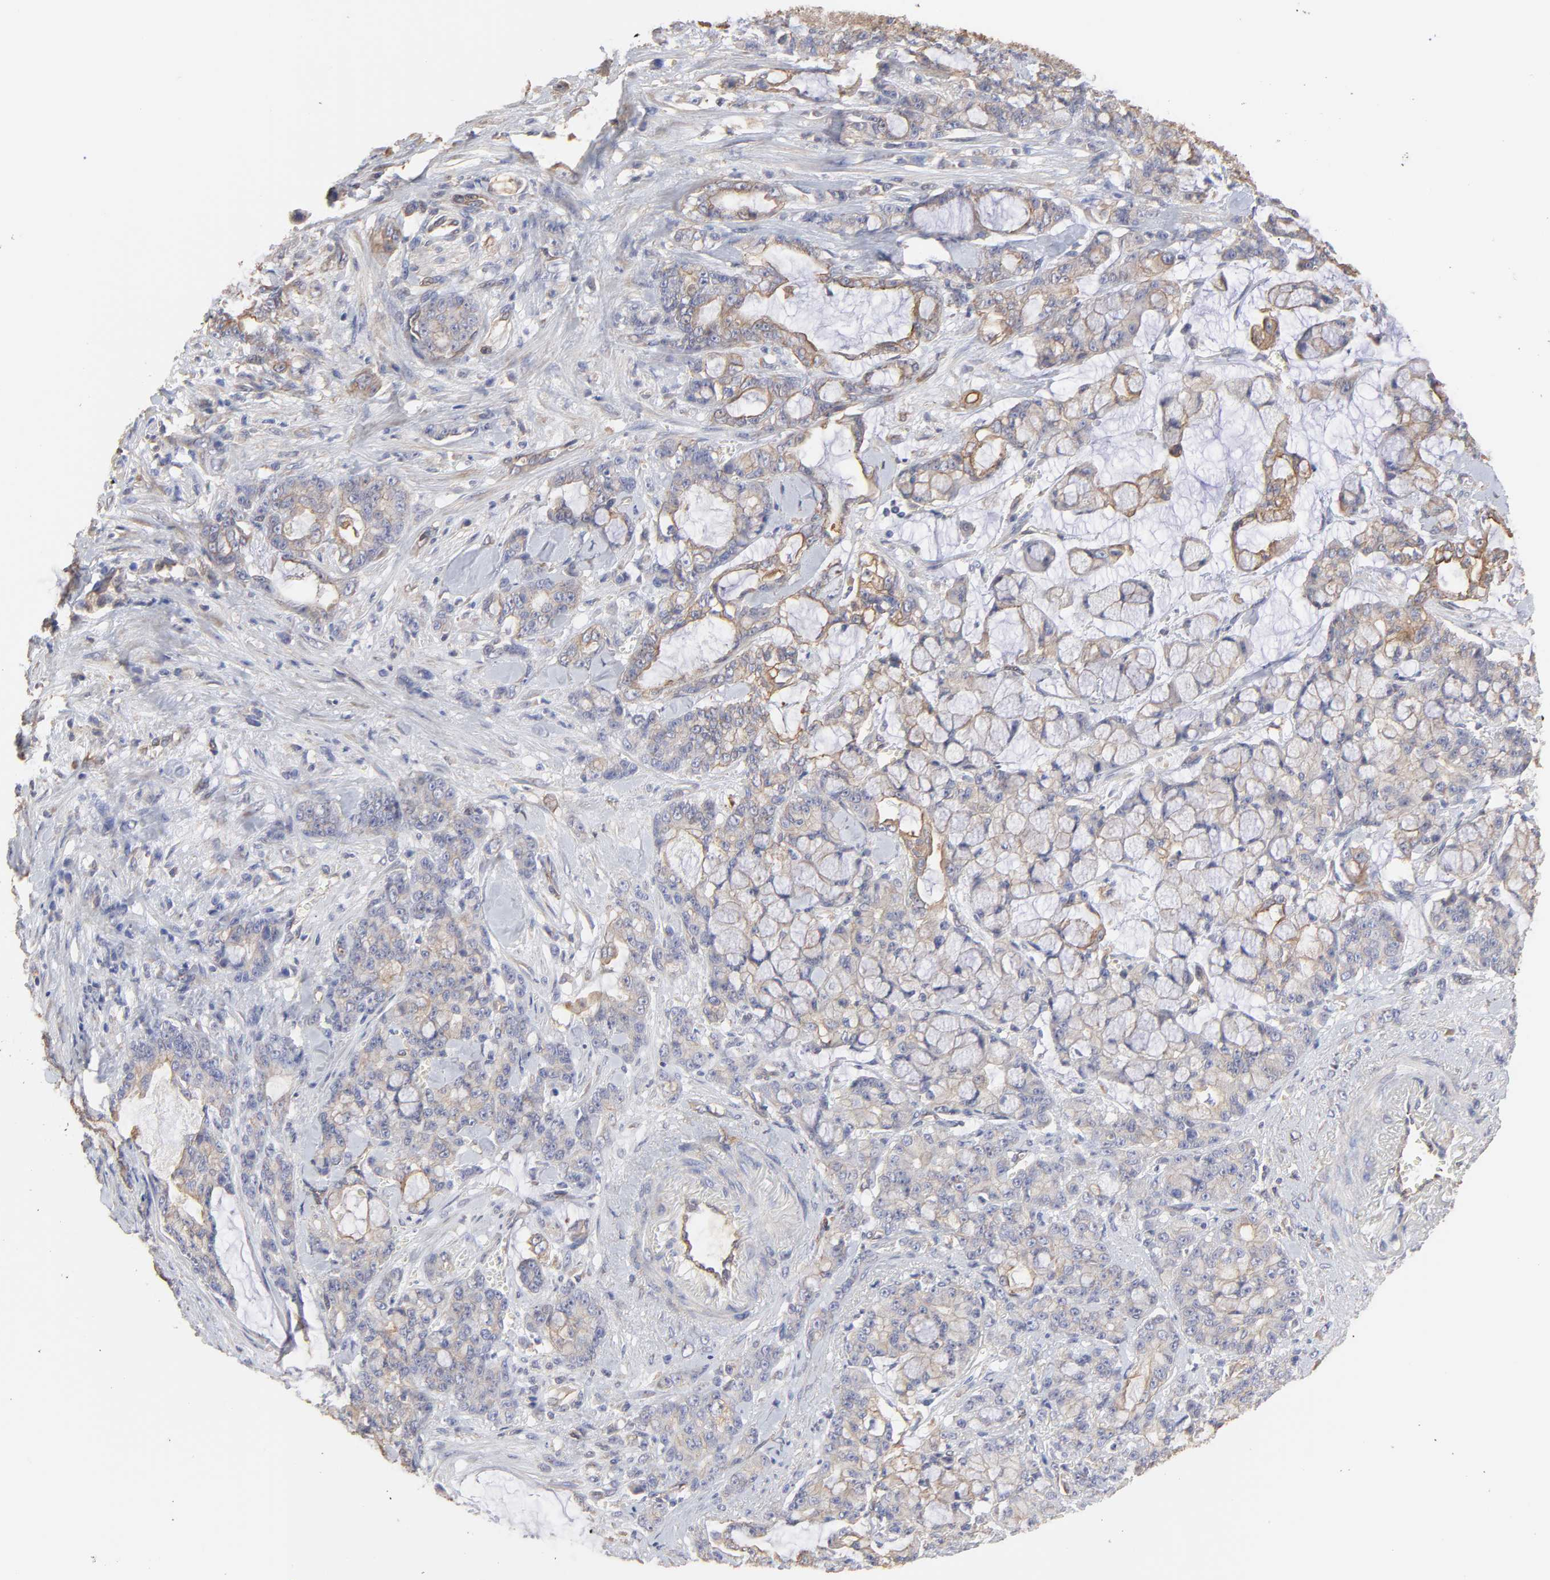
{"staining": {"intensity": "weak", "quantity": "25%-75%", "location": "cytoplasmic/membranous"}, "tissue": "pancreatic cancer", "cell_type": "Tumor cells", "image_type": "cancer", "snomed": [{"axis": "morphology", "description": "Adenocarcinoma, NOS"}, {"axis": "topography", "description": "Pancreas"}], "caption": "An image showing weak cytoplasmic/membranous positivity in about 25%-75% of tumor cells in adenocarcinoma (pancreatic), as visualized by brown immunohistochemical staining.", "gene": "LRCH2", "patient": {"sex": "female", "age": 73}}